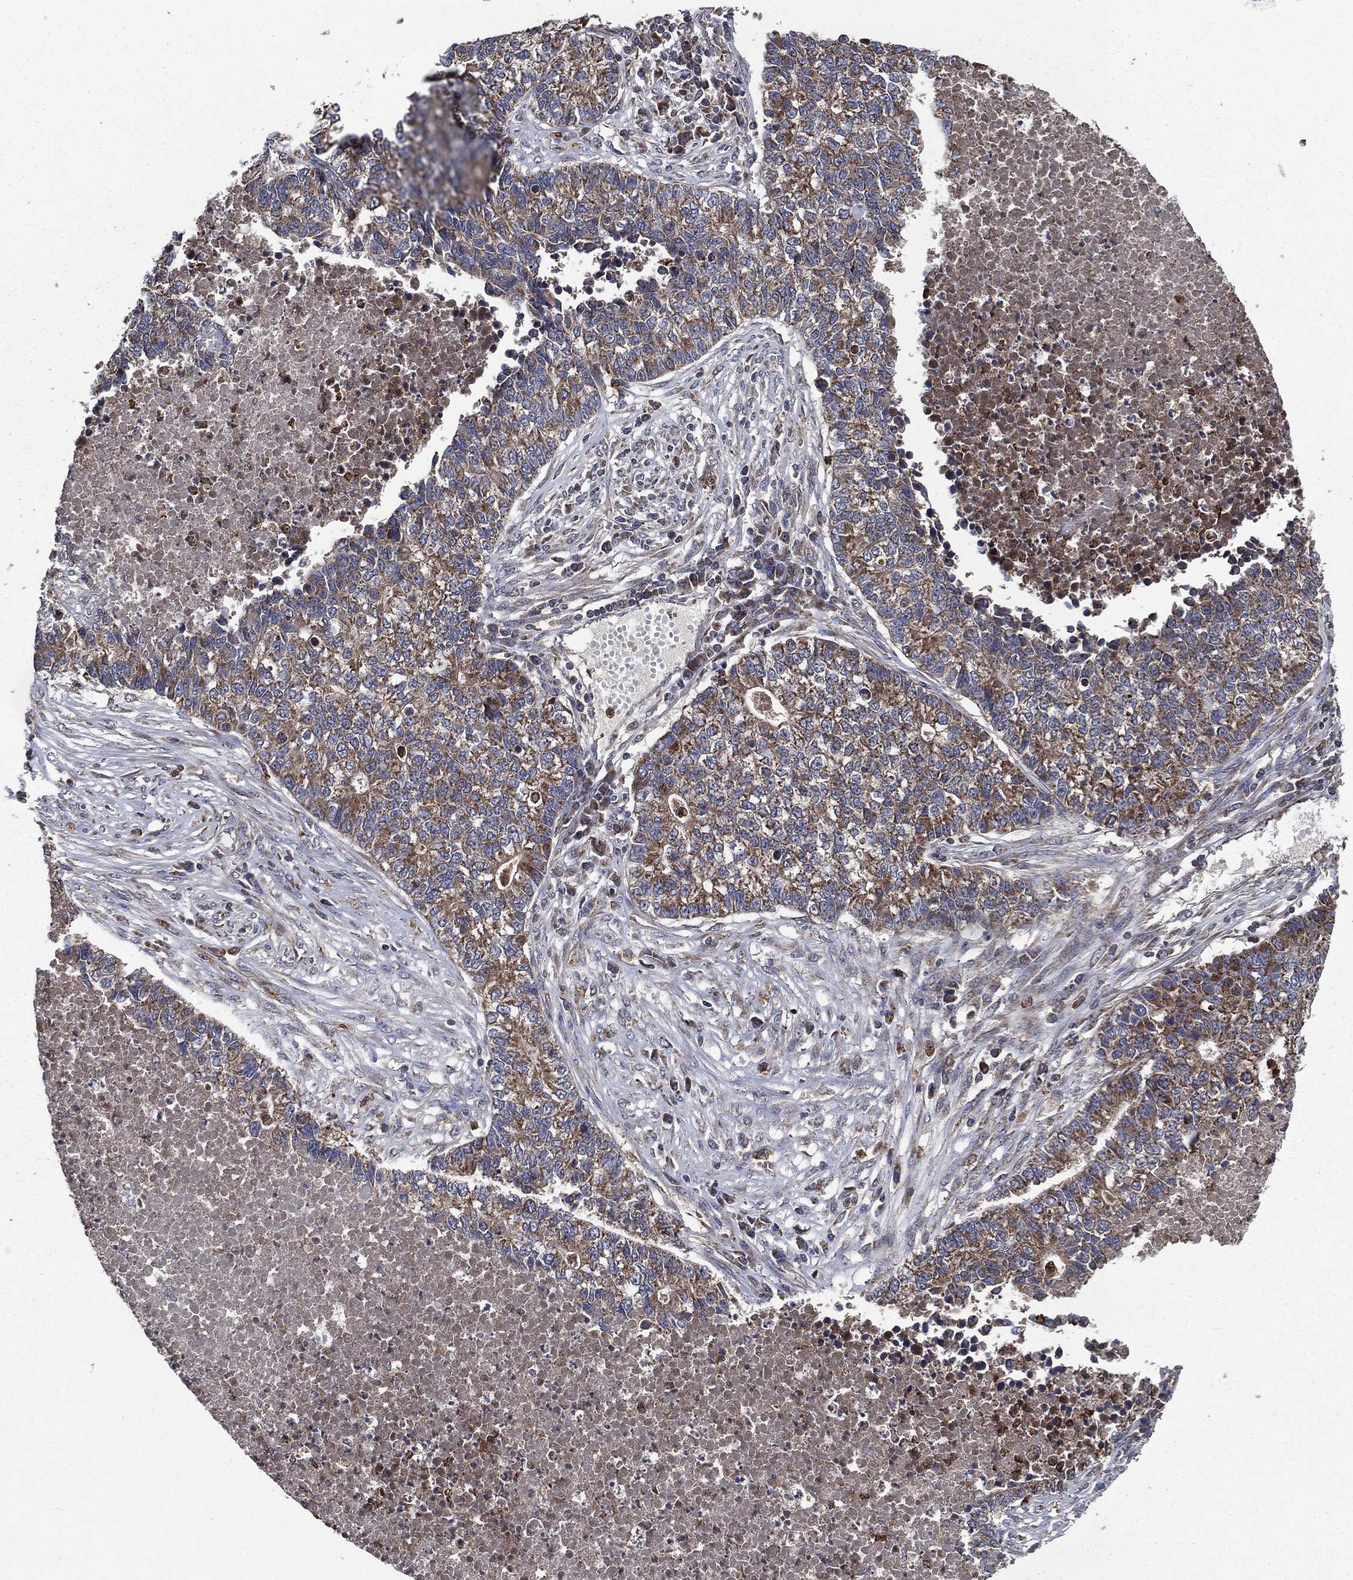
{"staining": {"intensity": "moderate", "quantity": ">75%", "location": "cytoplasmic/membranous"}, "tissue": "lung cancer", "cell_type": "Tumor cells", "image_type": "cancer", "snomed": [{"axis": "morphology", "description": "Adenocarcinoma, NOS"}, {"axis": "topography", "description": "Lung"}], "caption": "Tumor cells reveal medium levels of moderate cytoplasmic/membranous expression in approximately >75% of cells in adenocarcinoma (lung).", "gene": "MAPK6", "patient": {"sex": "male", "age": 57}}